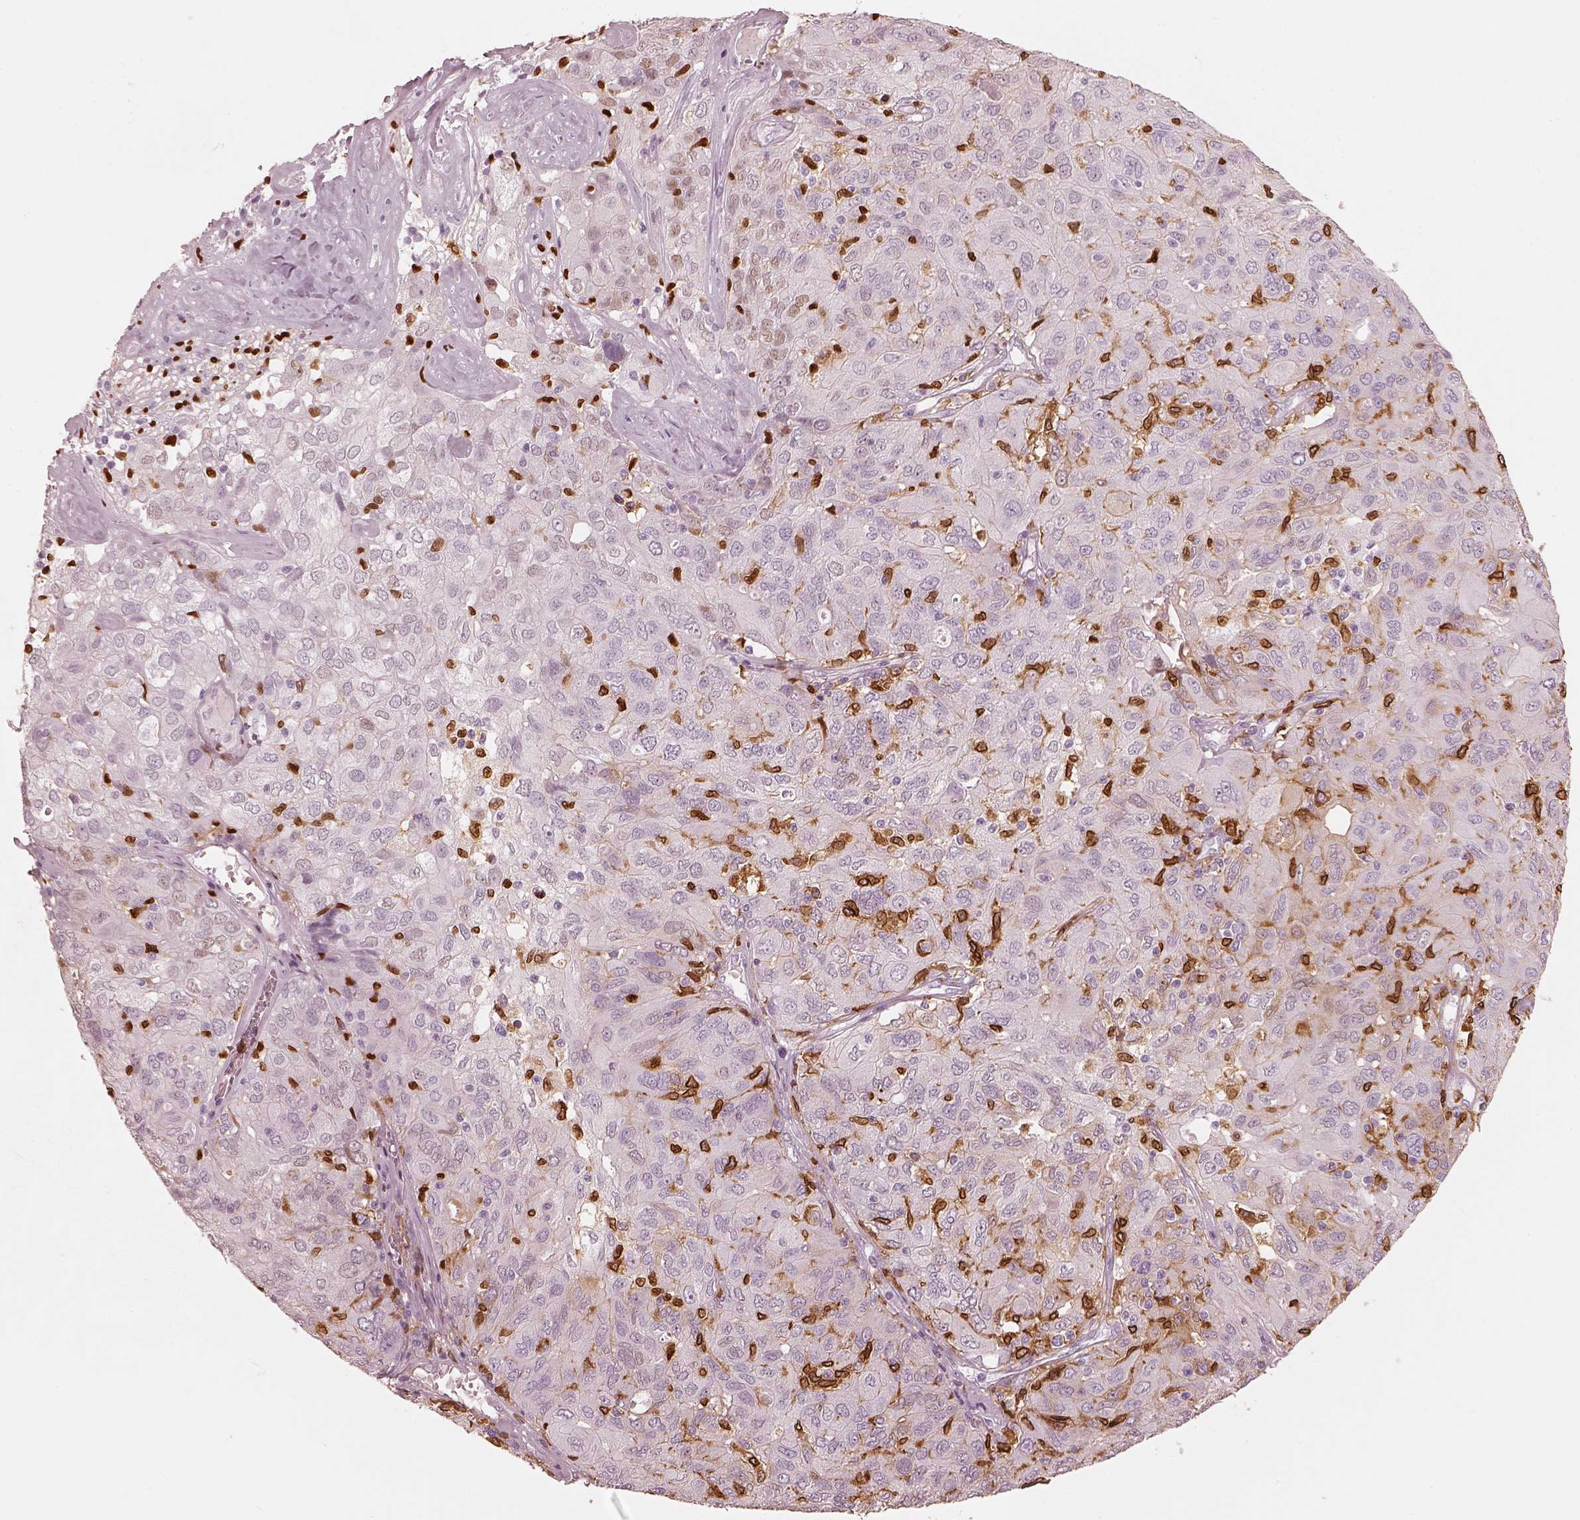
{"staining": {"intensity": "negative", "quantity": "none", "location": "none"}, "tissue": "ovarian cancer", "cell_type": "Tumor cells", "image_type": "cancer", "snomed": [{"axis": "morphology", "description": "Carcinoma, endometroid"}, {"axis": "topography", "description": "Ovary"}], "caption": "Immunohistochemistry (IHC) micrograph of neoplastic tissue: human endometroid carcinoma (ovarian) stained with DAB (3,3'-diaminobenzidine) displays no significant protein expression in tumor cells. (Immunohistochemistry (IHC), brightfield microscopy, high magnification).", "gene": "ALOX5", "patient": {"sex": "female", "age": 50}}